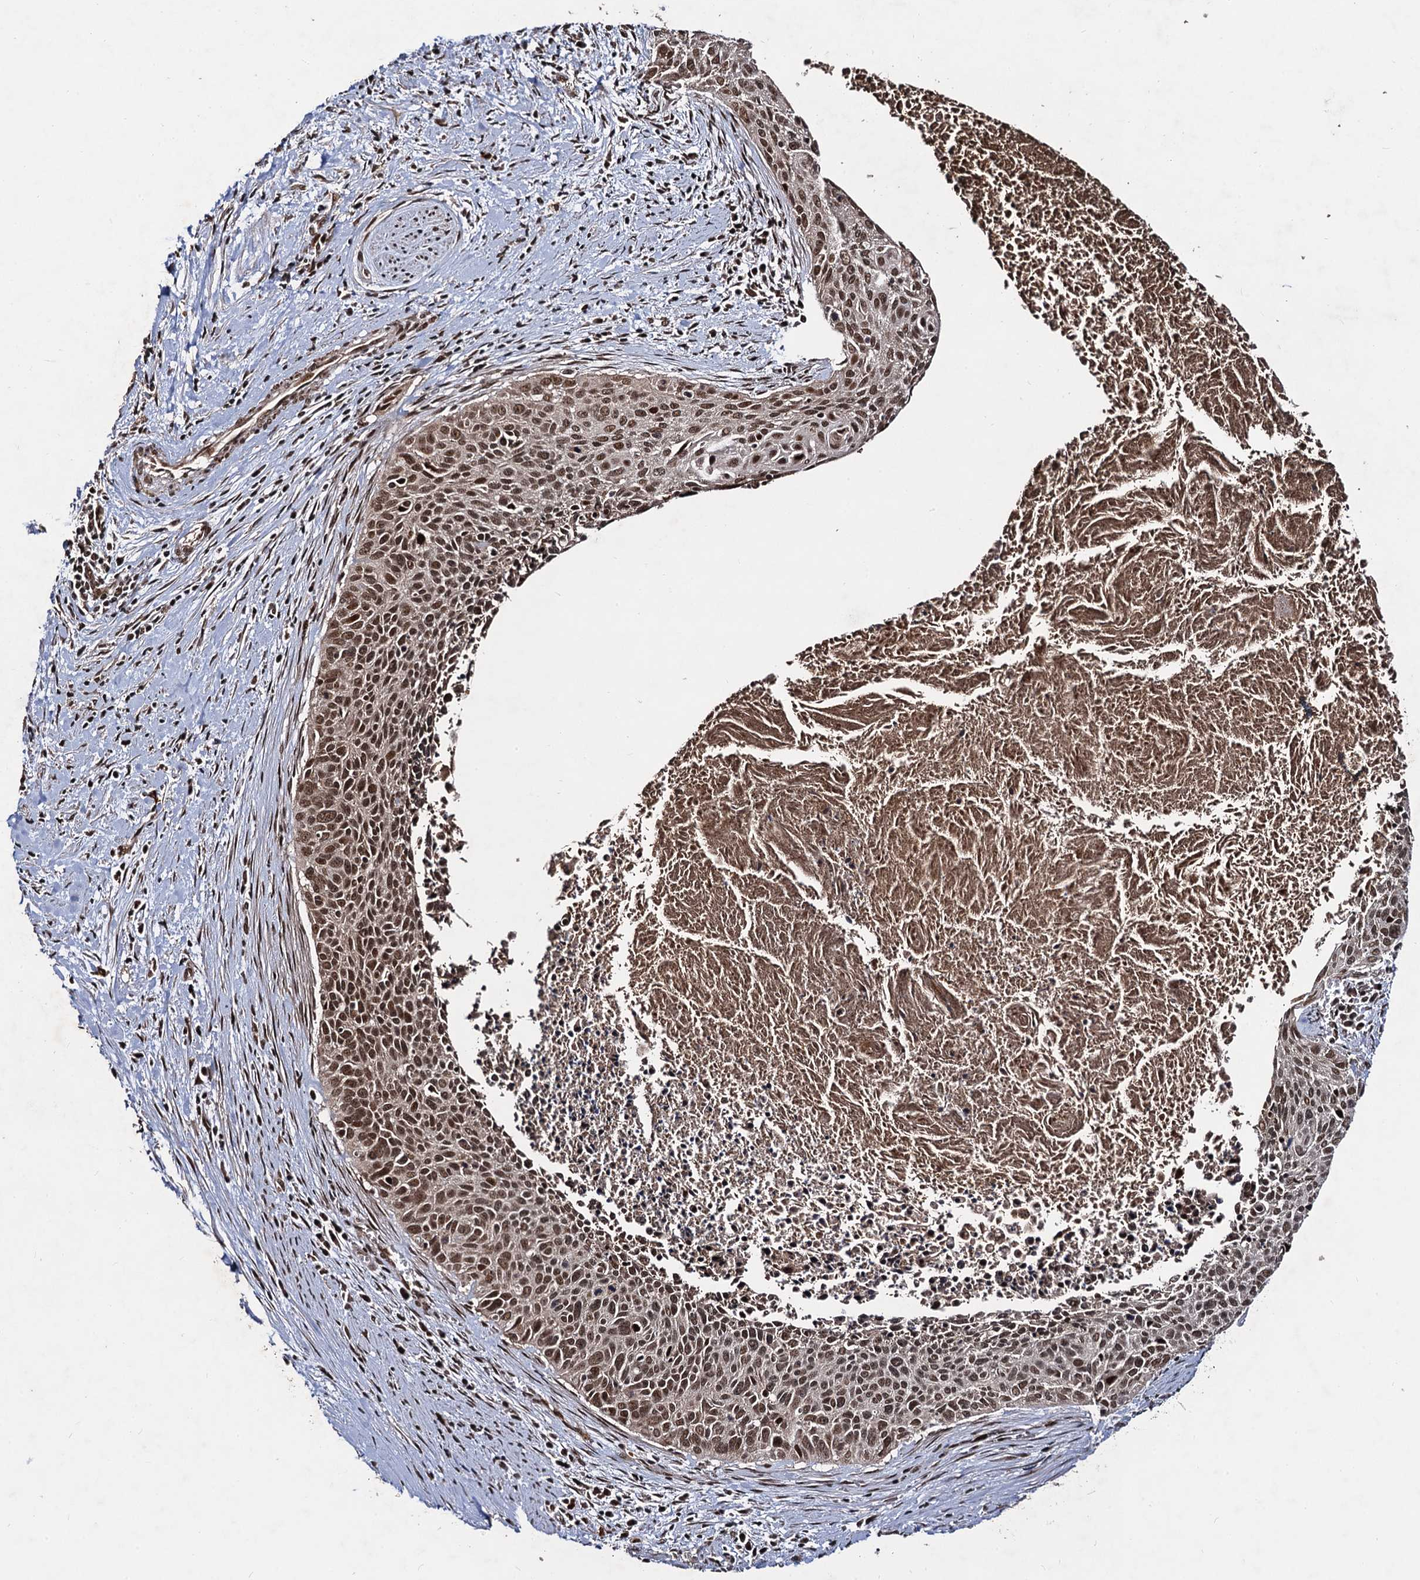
{"staining": {"intensity": "moderate", "quantity": ">75%", "location": "nuclear"}, "tissue": "cervical cancer", "cell_type": "Tumor cells", "image_type": "cancer", "snomed": [{"axis": "morphology", "description": "Squamous cell carcinoma, NOS"}, {"axis": "topography", "description": "Cervix"}], "caption": "Protein expression analysis of squamous cell carcinoma (cervical) reveals moderate nuclear staining in approximately >75% of tumor cells.", "gene": "SFSWAP", "patient": {"sex": "female", "age": 55}}